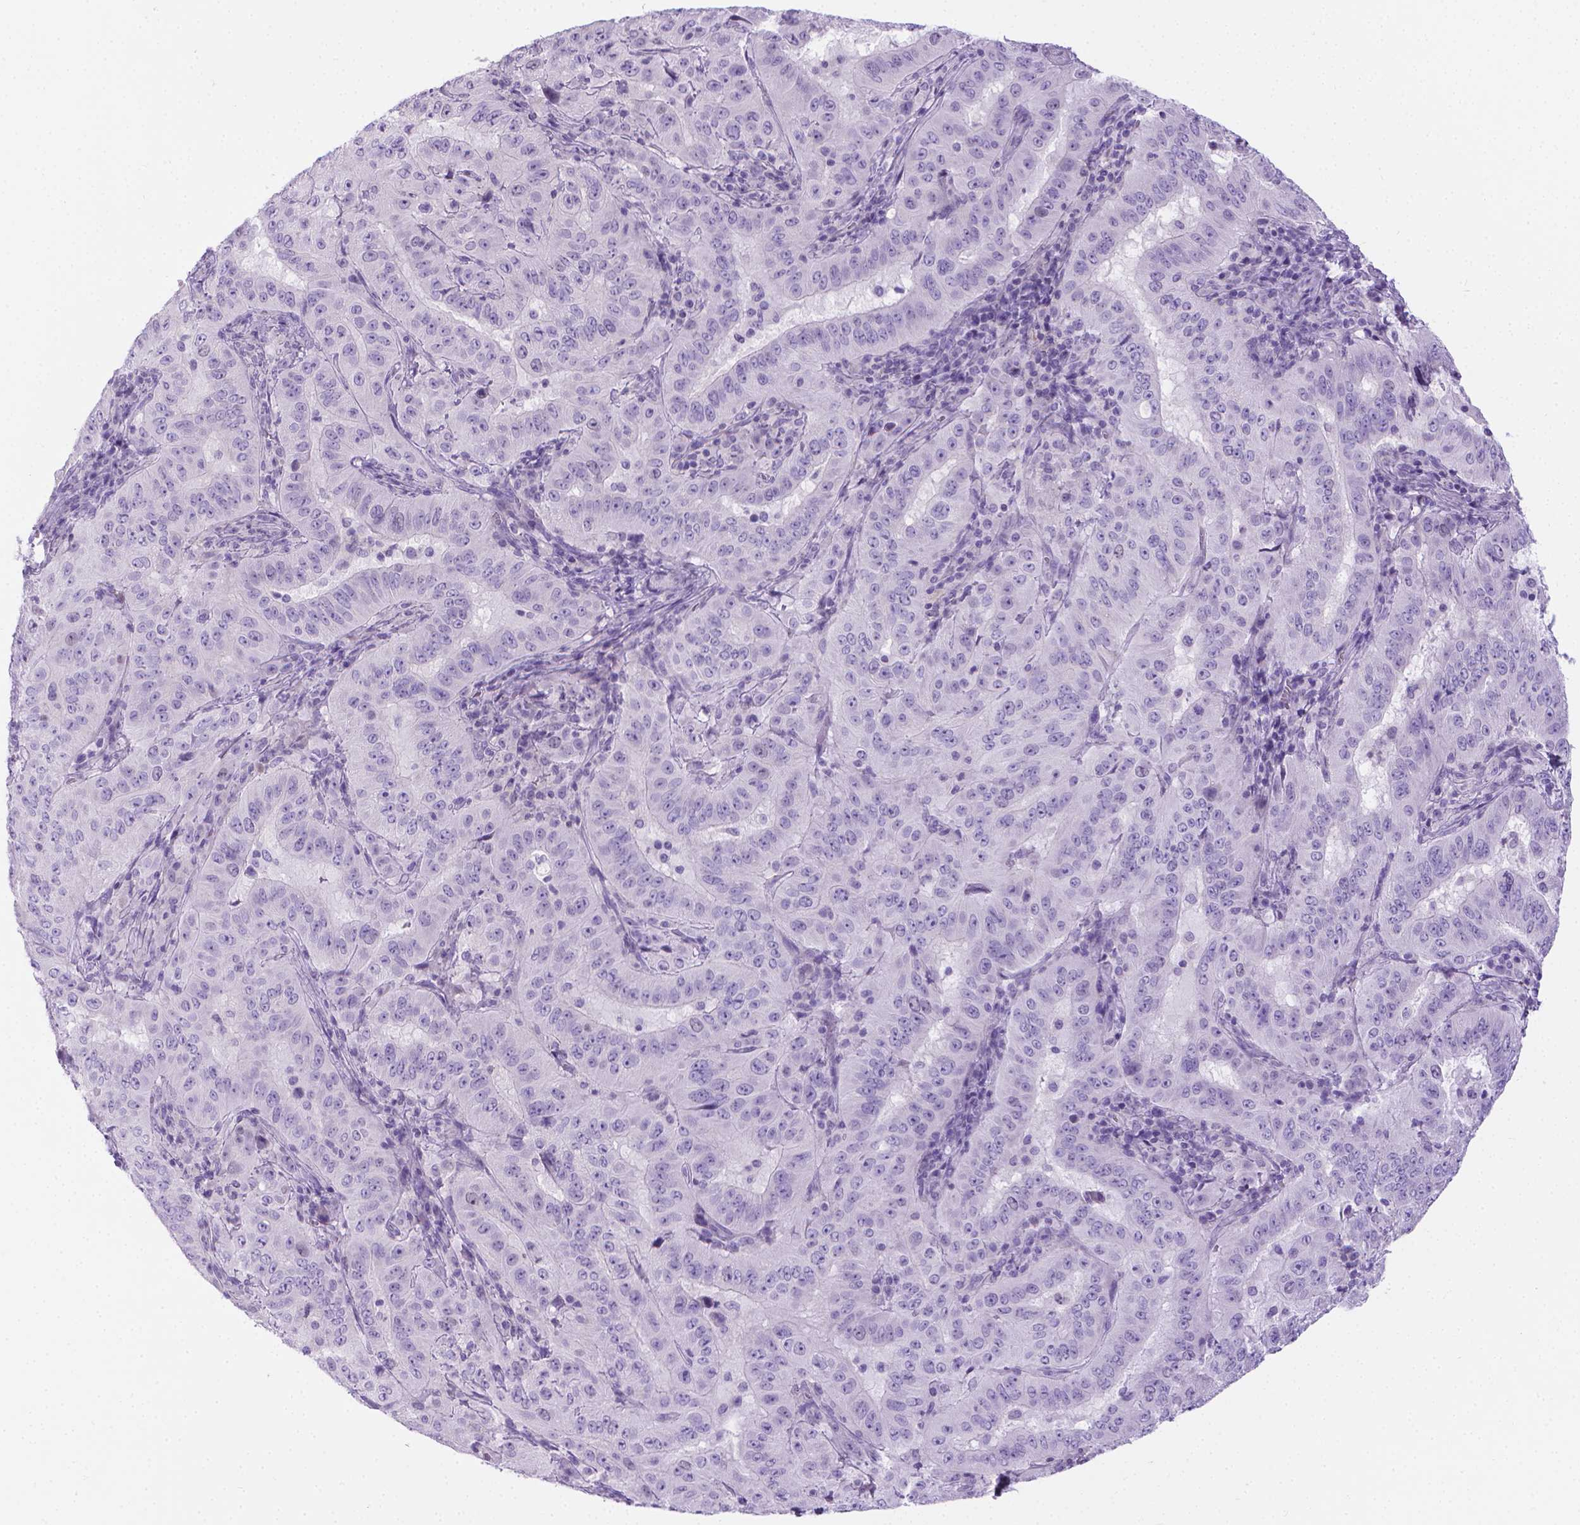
{"staining": {"intensity": "negative", "quantity": "none", "location": "none"}, "tissue": "pancreatic cancer", "cell_type": "Tumor cells", "image_type": "cancer", "snomed": [{"axis": "morphology", "description": "Adenocarcinoma, NOS"}, {"axis": "topography", "description": "Pancreas"}], "caption": "A high-resolution histopathology image shows immunohistochemistry (IHC) staining of adenocarcinoma (pancreatic), which exhibits no significant expression in tumor cells. (DAB immunohistochemistry, high magnification).", "gene": "SPAG6", "patient": {"sex": "male", "age": 63}}